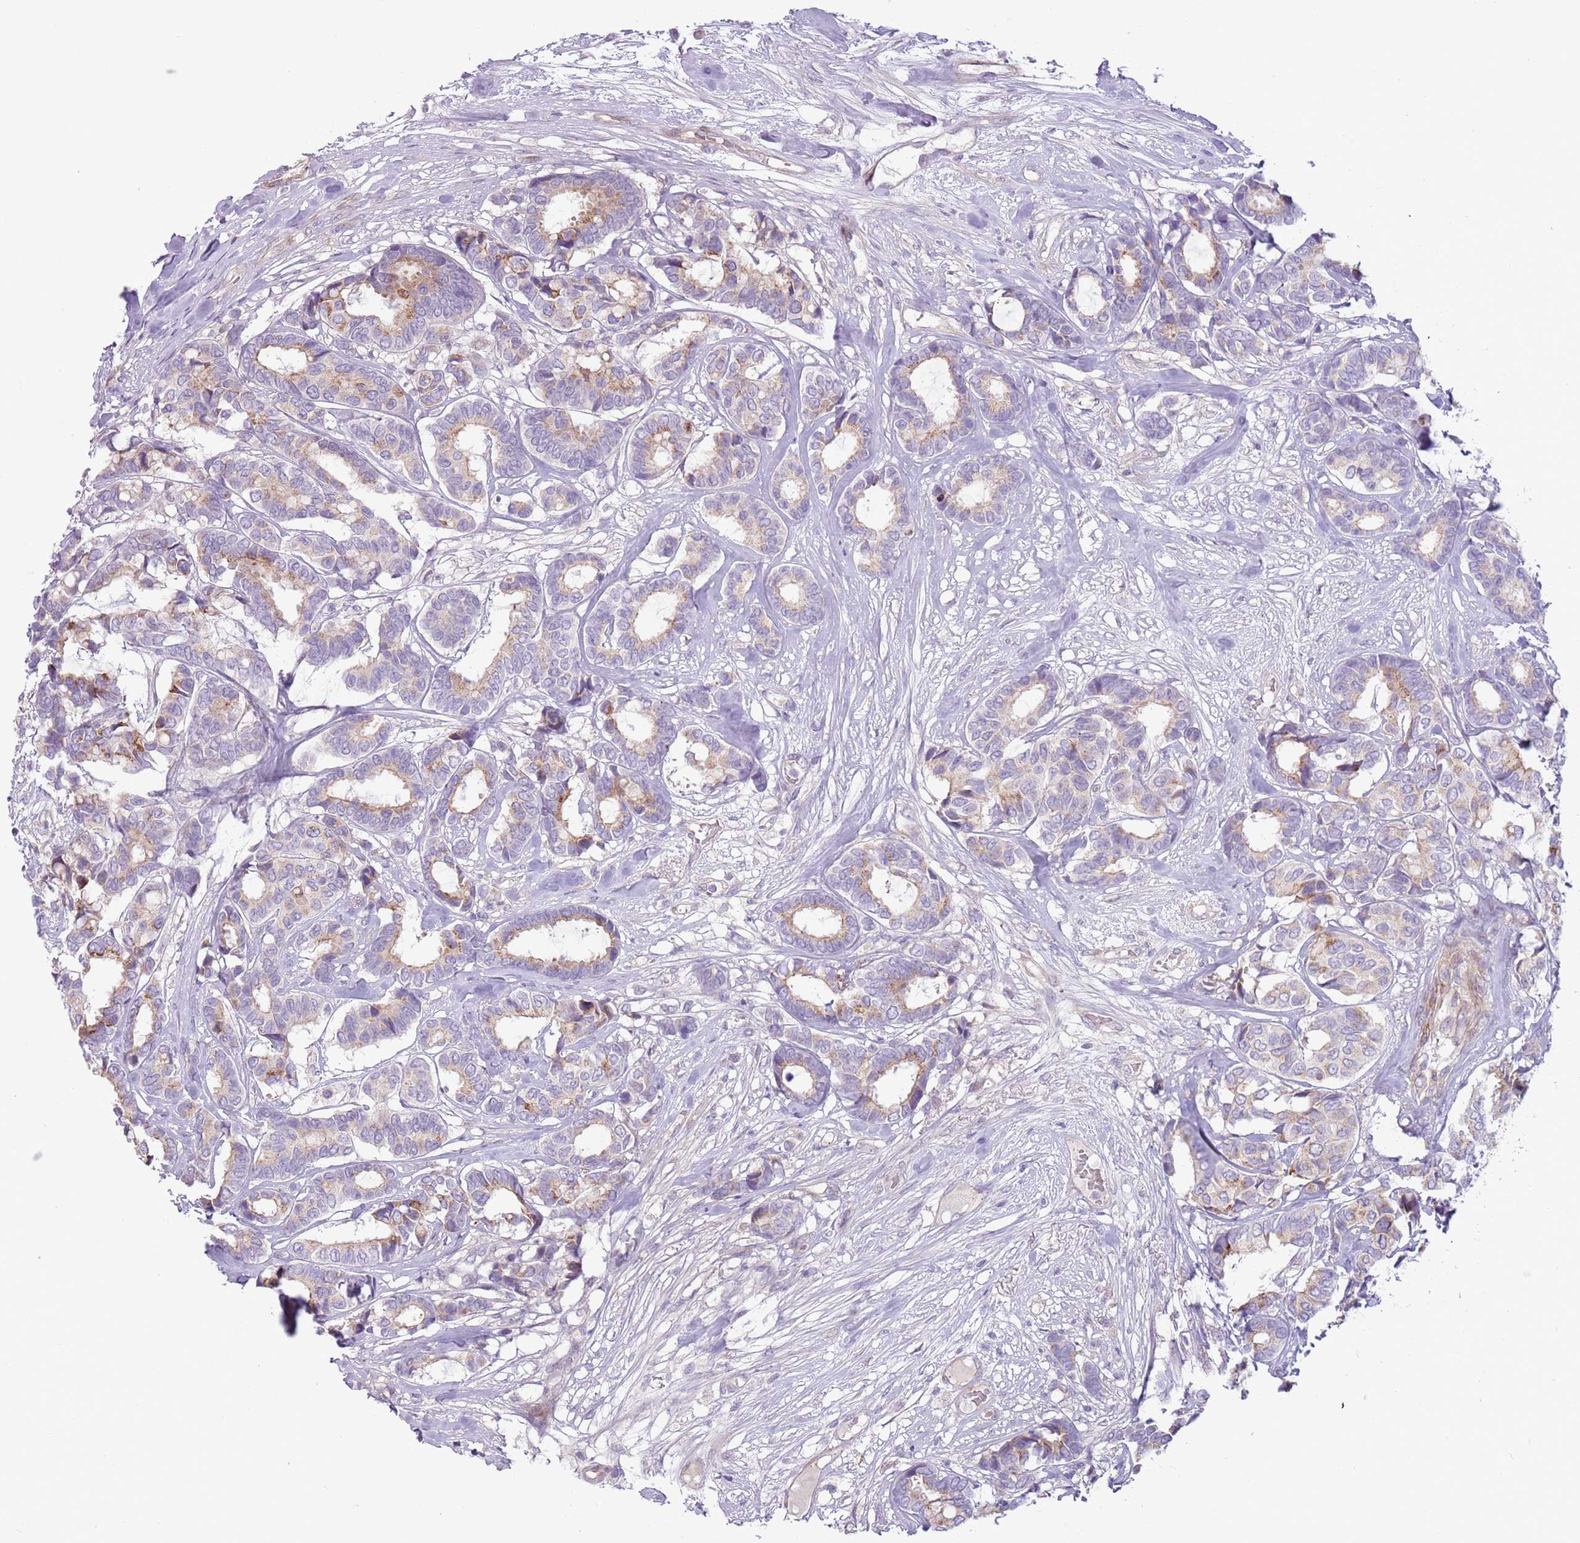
{"staining": {"intensity": "weak", "quantity": "<25%", "location": "cytoplasmic/membranous"}, "tissue": "breast cancer", "cell_type": "Tumor cells", "image_type": "cancer", "snomed": [{"axis": "morphology", "description": "Duct carcinoma"}, {"axis": "topography", "description": "Breast"}], "caption": "Tumor cells show no significant protein expression in breast cancer (infiltrating ductal carcinoma). (Stains: DAB (3,3'-diaminobenzidine) immunohistochemistry with hematoxylin counter stain, Microscopy: brightfield microscopy at high magnification).", "gene": "MRO", "patient": {"sex": "female", "age": 87}}